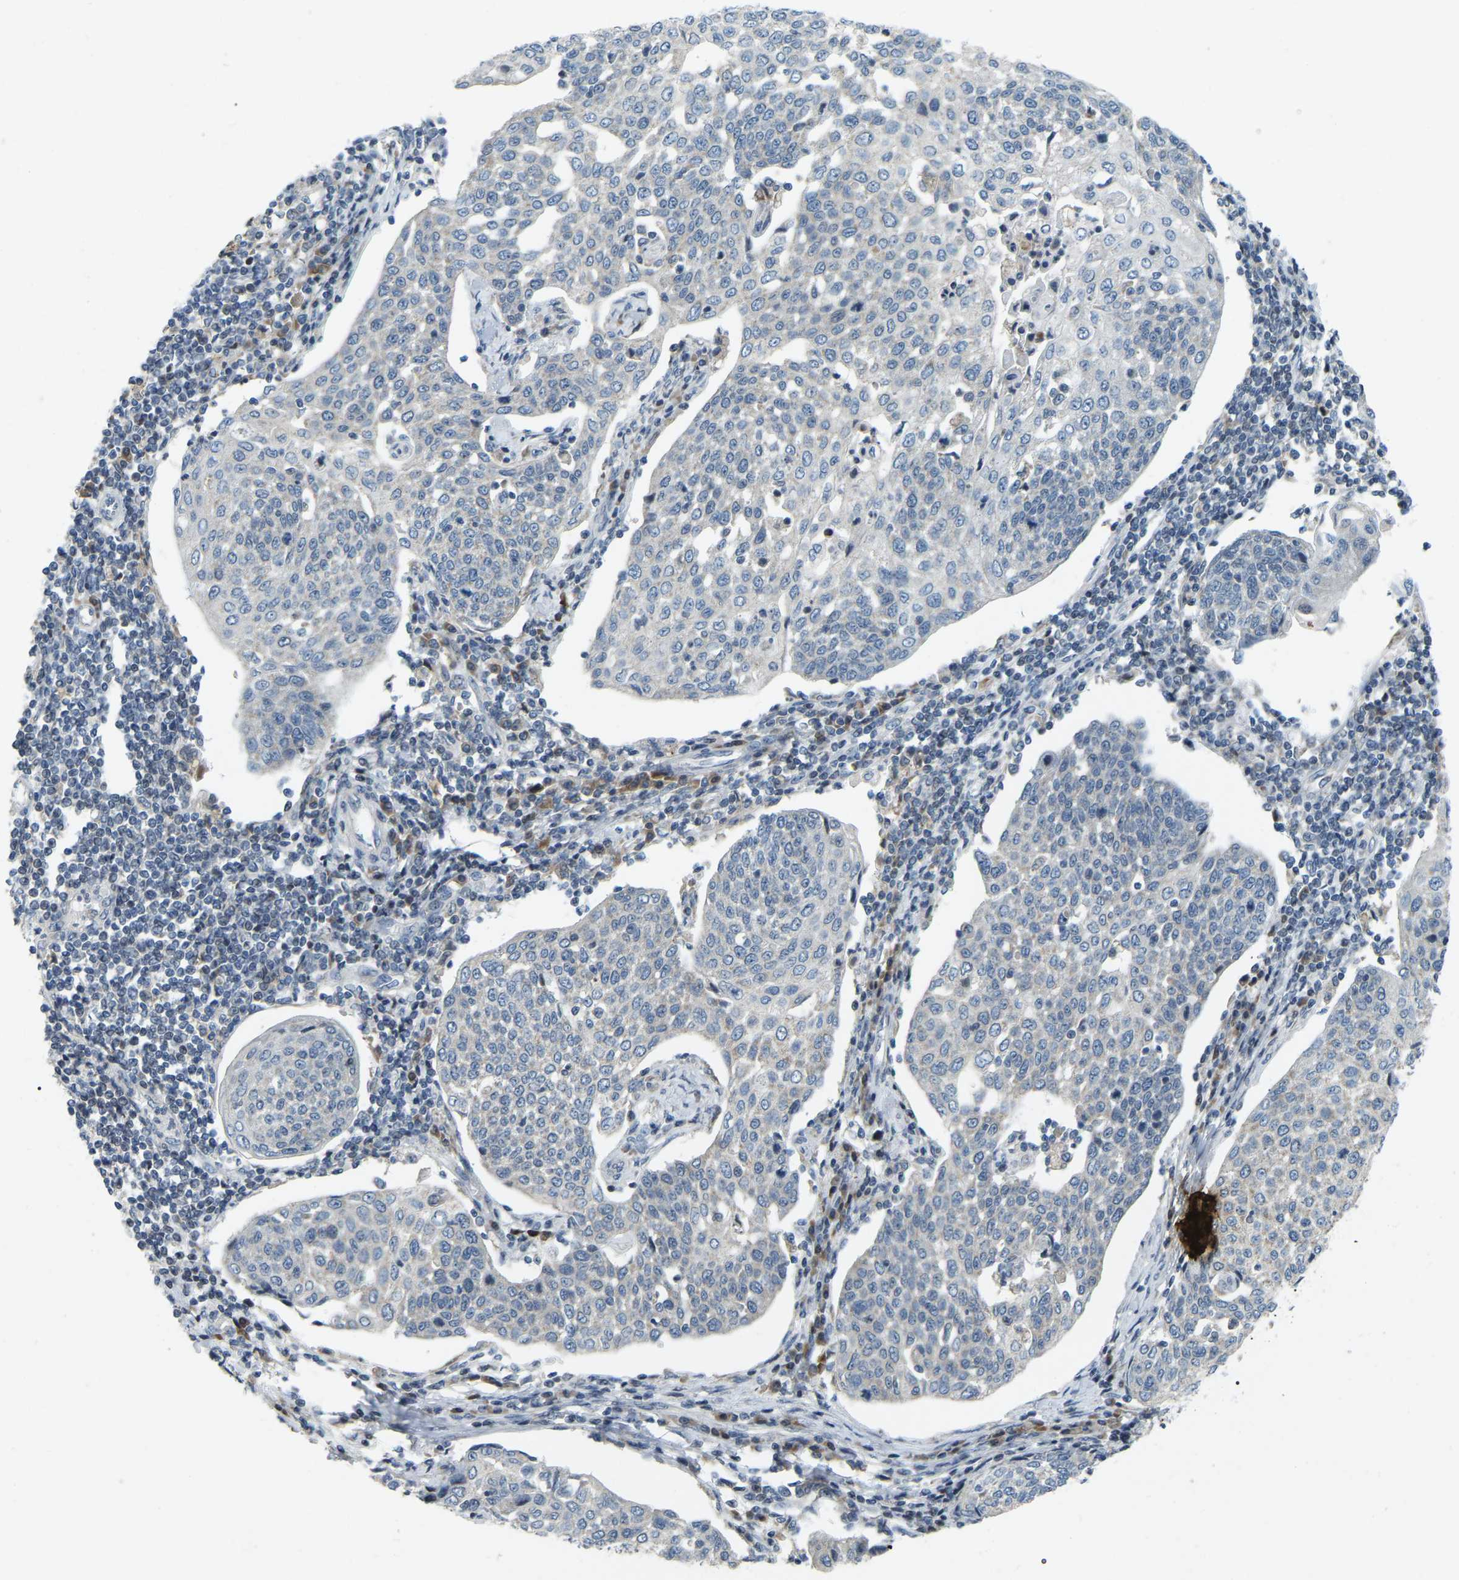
{"staining": {"intensity": "negative", "quantity": "none", "location": "none"}, "tissue": "cervical cancer", "cell_type": "Tumor cells", "image_type": "cancer", "snomed": [{"axis": "morphology", "description": "Squamous cell carcinoma, NOS"}, {"axis": "topography", "description": "Cervix"}], "caption": "Human cervical cancer (squamous cell carcinoma) stained for a protein using immunohistochemistry exhibits no staining in tumor cells.", "gene": "PARL", "patient": {"sex": "female", "age": 34}}